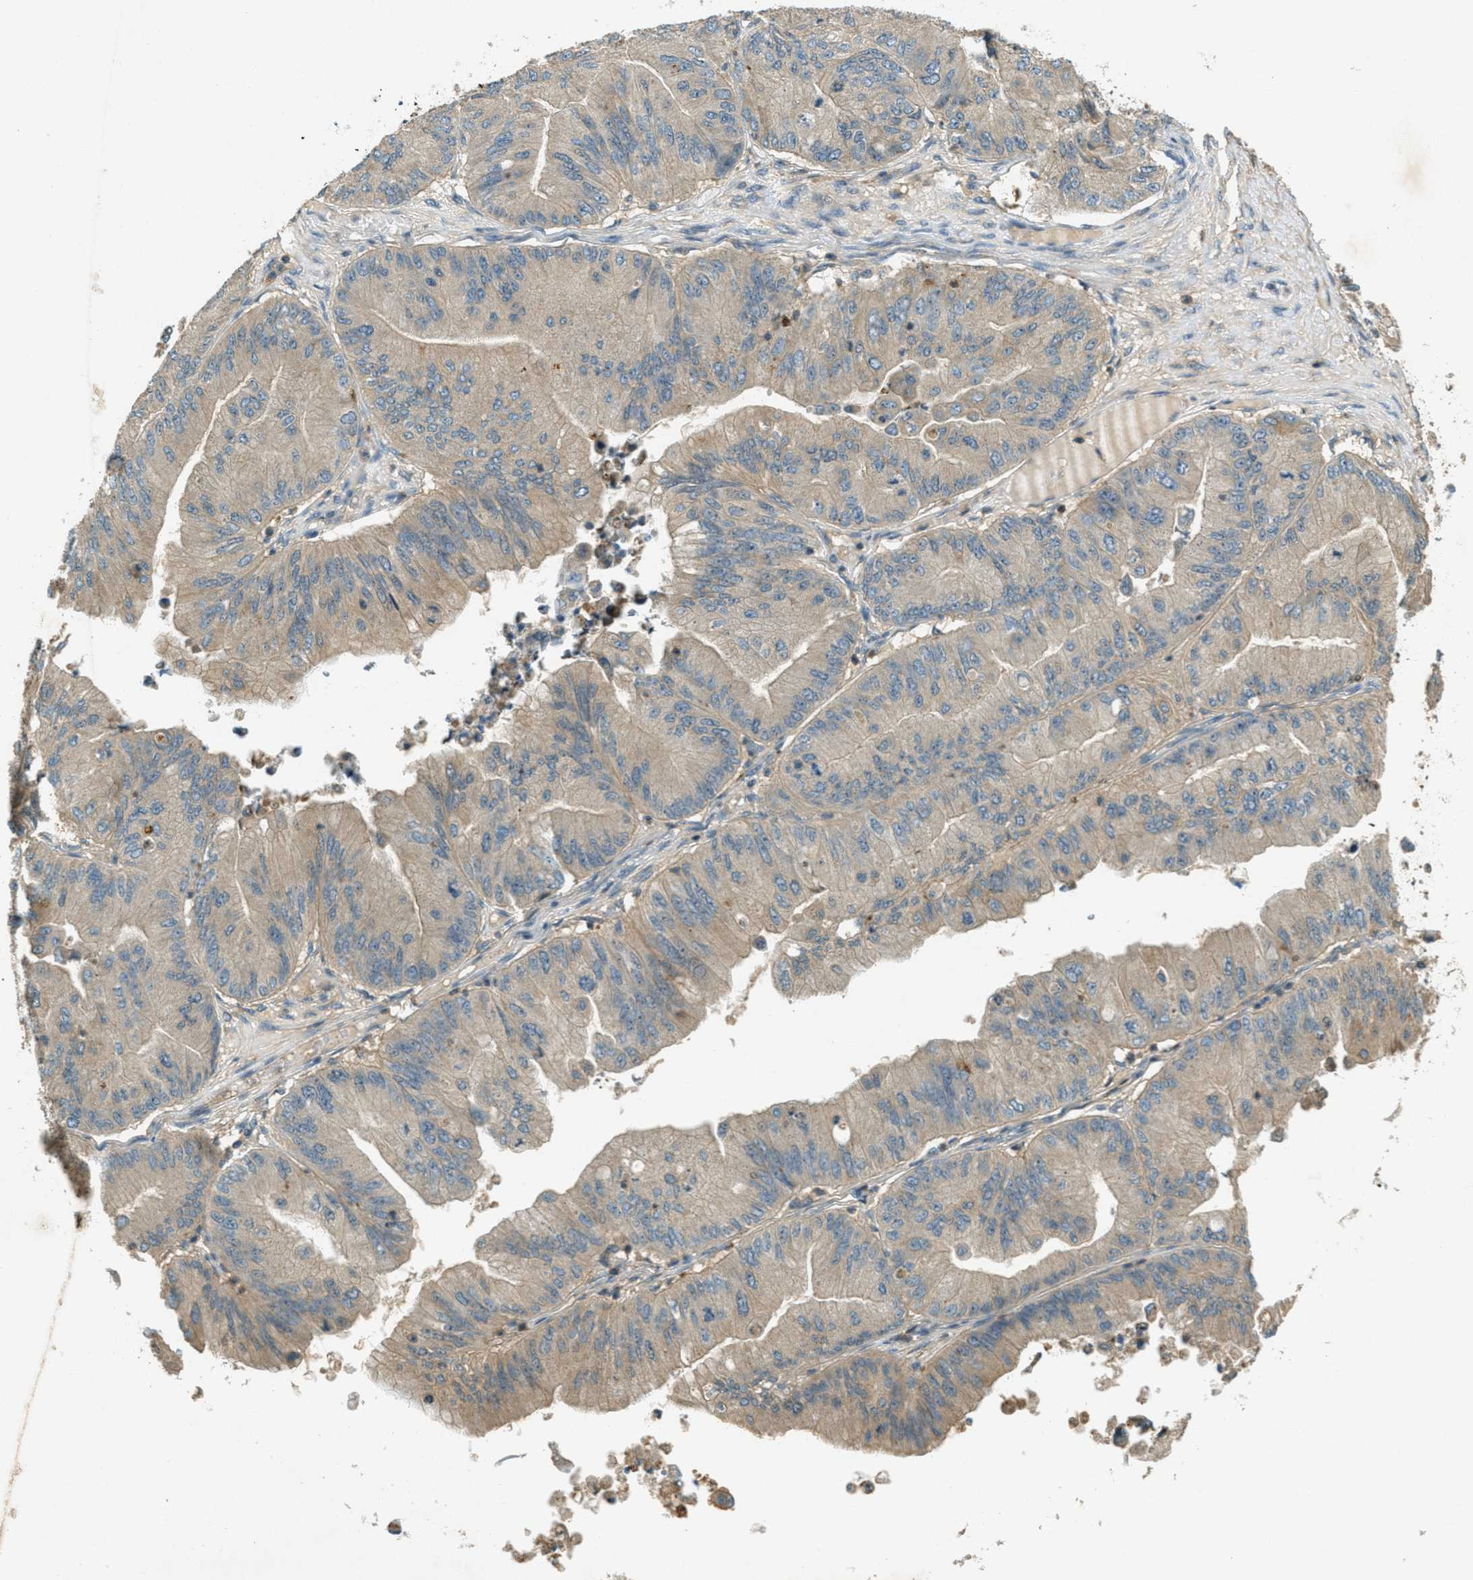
{"staining": {"intensity": "weak", "quantity": ">75%", "location": "cytoplasmic/membranous"}, "tissue": "ovarian cancer", "cell_type": "Tumor cells", "image_type": "cancer", "snomed": [{"axis": "morphology", "description": "Cystadenocarcinoma, mucinous, NOS"}, {"axis": "topography", "description": "Ovary"}], "caption": "Ovarian cancer (mucinous cystadenocarcinoma) stained with a protein marker reveals weak staining in tumor cells.", "gene": "NUDT4", "patient": {"sex": "female", "age": 61}}